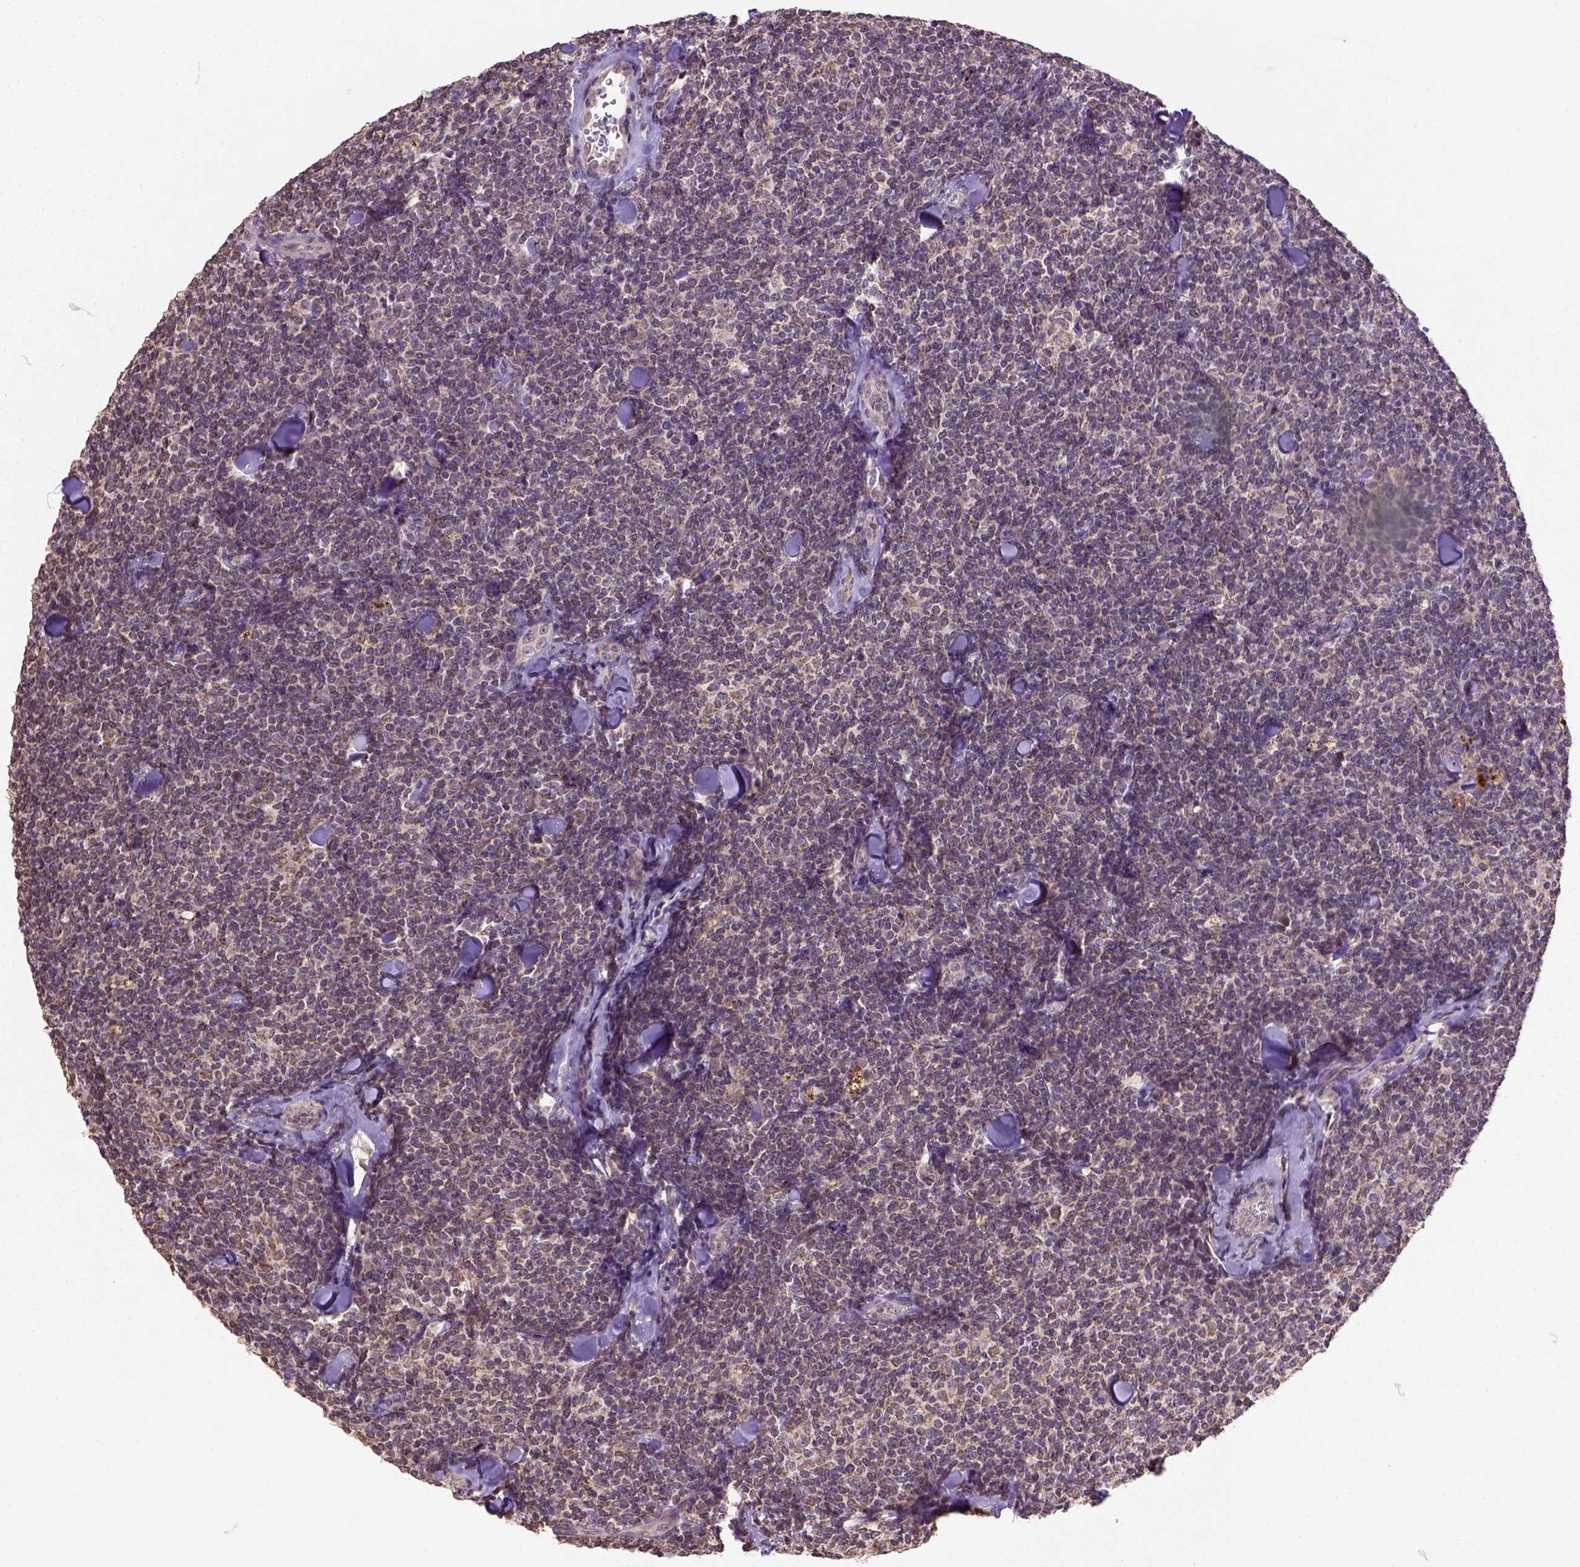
{"staining": {"intensity": "weak", "quantity": ">75%", "location": "cytoplasmic/membranous"}, "tissue": "lymphoma", "cell_type": "Tumor cells", "image_type": "cancer", "snomed": [{"axis": "morphology", "description": "Malignant lymphoma, non-Hodgkin's type, Low grade"}, {"axis": "topography", "description": "Lymph node"}], "caption": "High-power microscopy captured an IHC histopathology image of low-grade malignant lymphoma, non-Hodgkin's type, revealing weak cytoplasmic/membranous positivity in about >75% of tumor cells.", "gene": "NUDT10", "patient": {"sex": "female", "age": 56}}